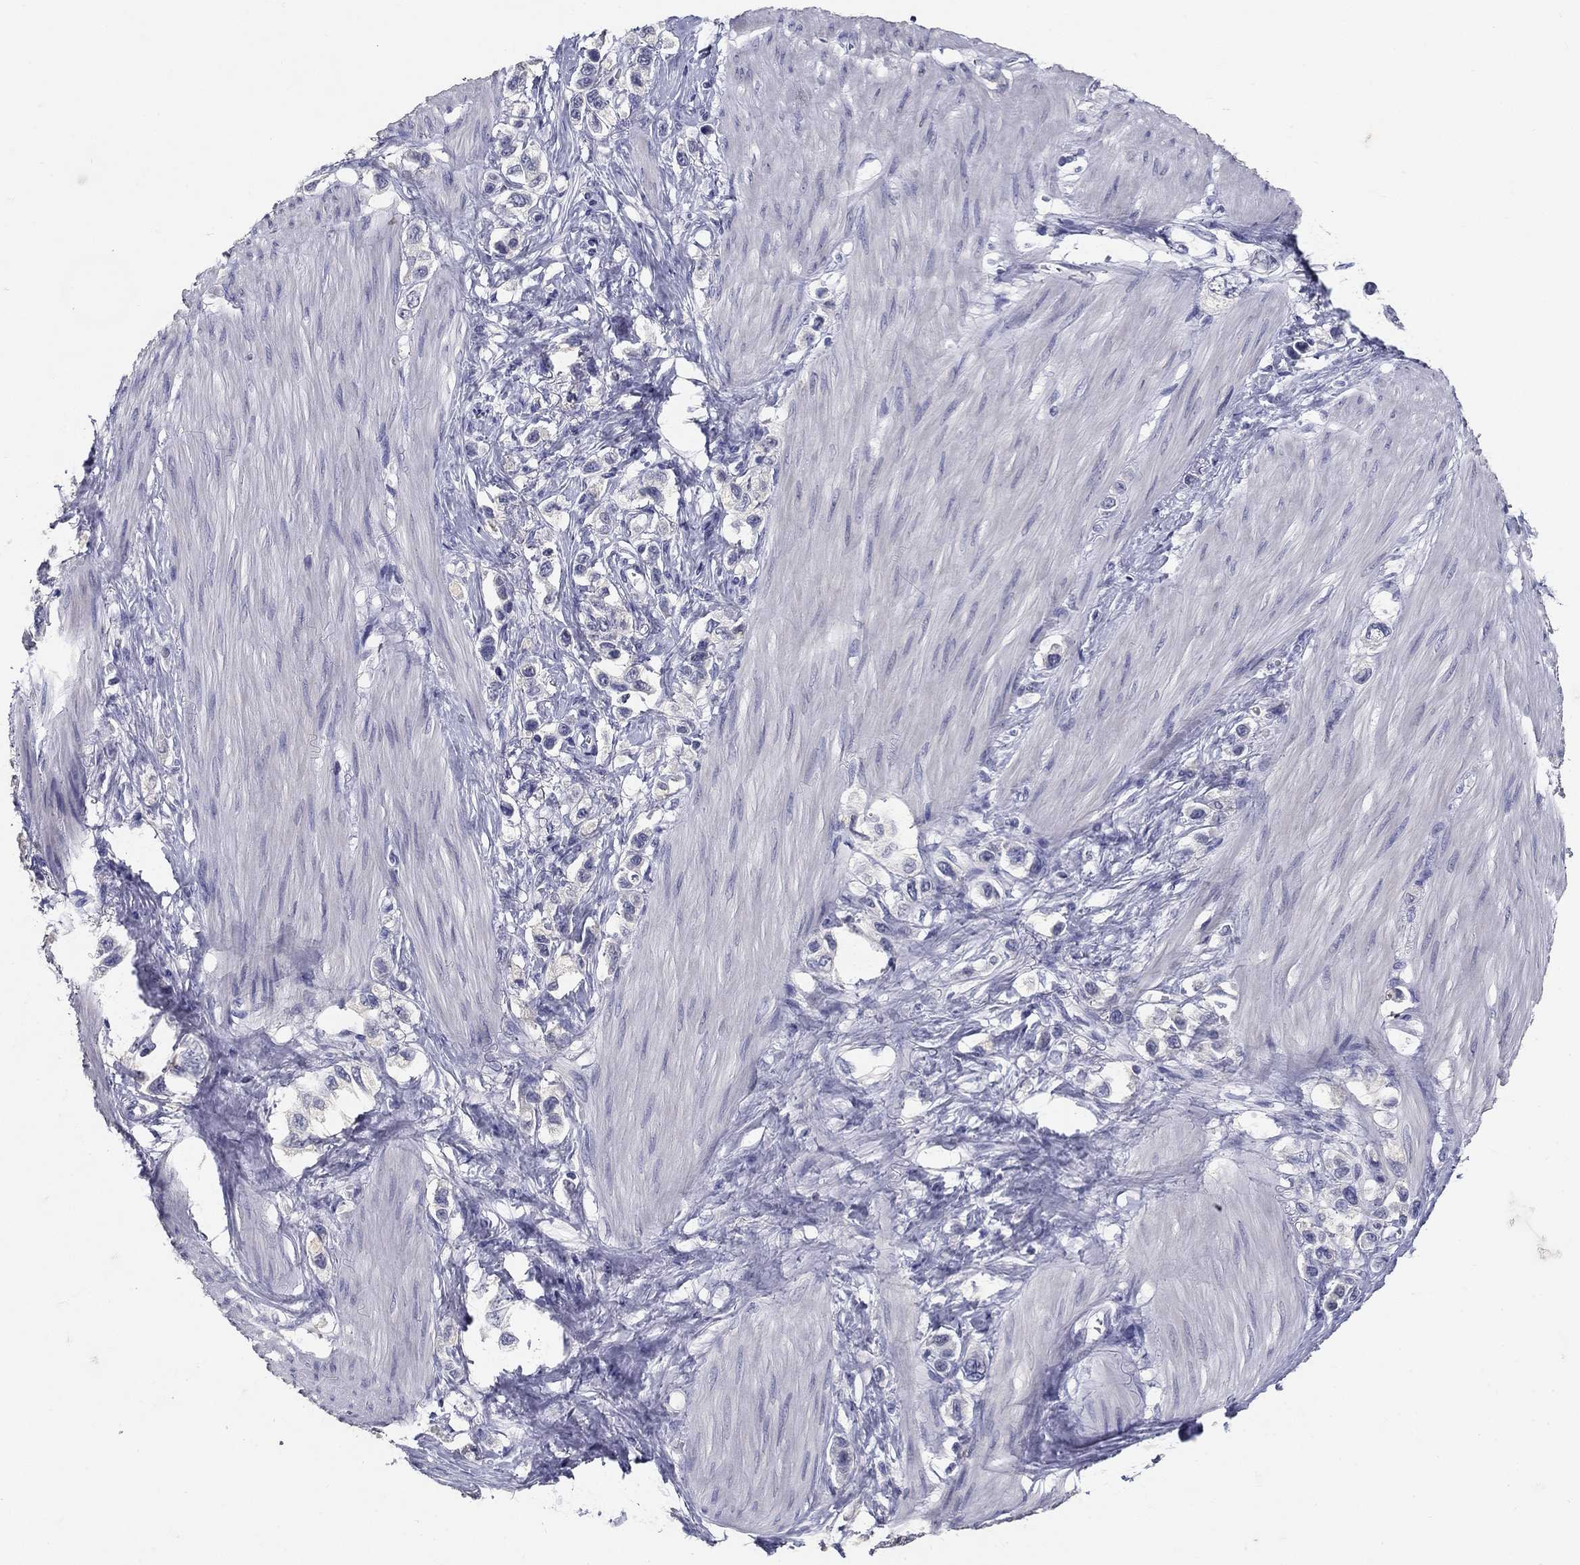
{"staining": {"intensity": "negative", "quantity": "none", "location": "none"}, "tissue": "stomach cancer", "cell_type": "Tumor cells", "image_type": "cancer", "snomed": [{"axis": "morphology", "description": "Normal tissue, NOS"}, {"axis": "morphology", "description": "Adenocarcinoma, NOS"}, {"axis": "morphology", "description": "Adenocarcinoma, High grade"}, {"axis": "topography", "description": "Stomach, upper"}, {"axis": "topography", "description": "Stomach"}], "caption": "Tumor cells are negative for protein expression in human stomach adenocarcinoma. (DAB IHC with hematoxylin counter stain).", "gene": "POMC", "patient": {"sex": "female", "age": 65}}